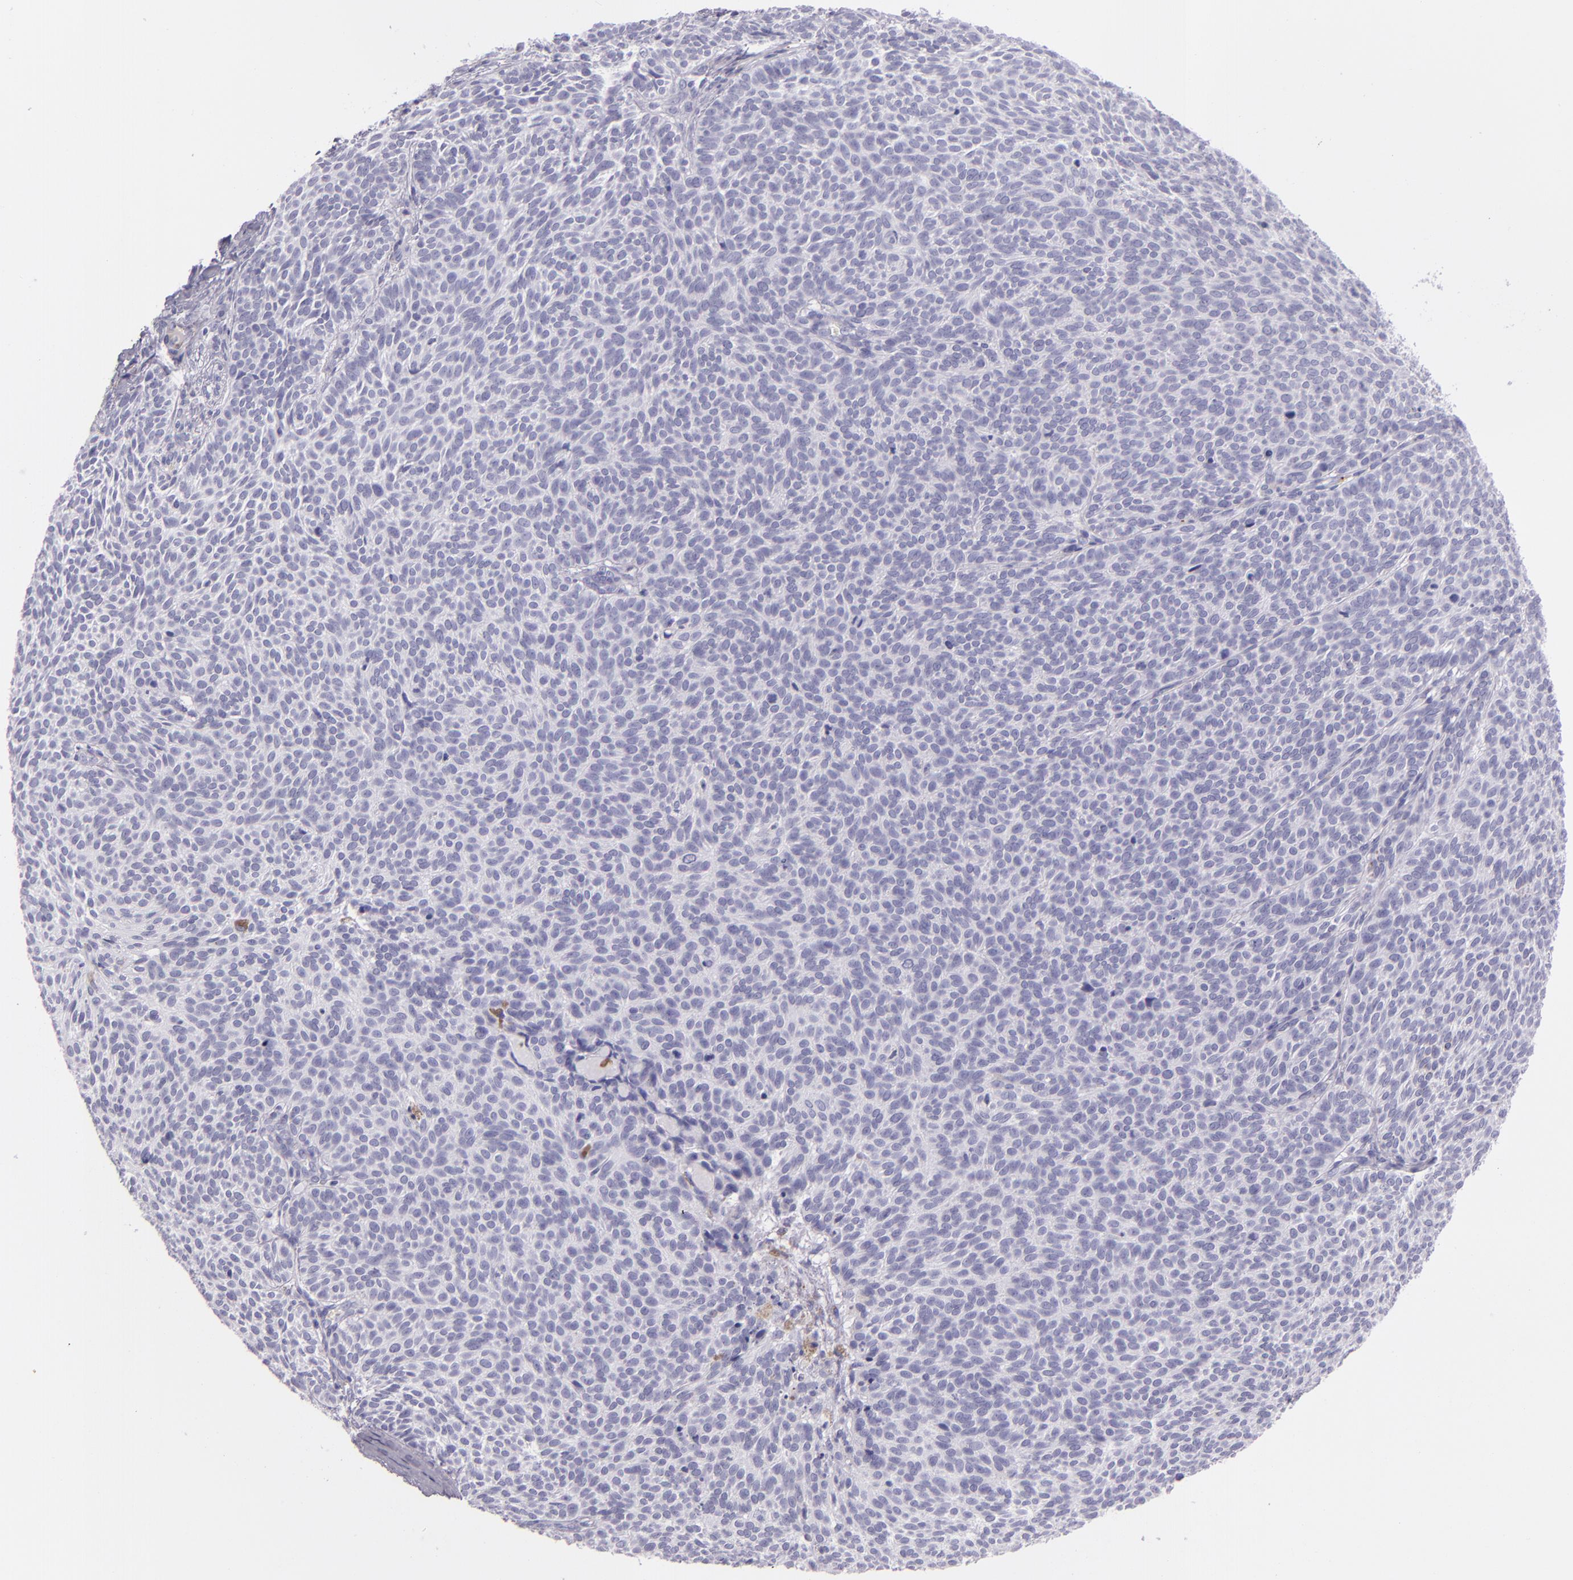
{"staining": {"intensity": "negative", "quantity": "none", "location": "none"}, "tissue": "skin cancer", "cell_type": "Tumor cells", "image_type": "cancer", "snomed": [{"axis": "morphology", "description": "Basal cell carcinoma"}, {"axis": "topography", "description": "Skin"}], "caption": "Immunohistochemistry (IHC) histopathology image of human skin cancer (basal cell carcinoma) stained for a protein (brown), which exhibits no positivity in tumor cells.", "gene": "SELP", "patient": {"sex": "male", "age": 63}}